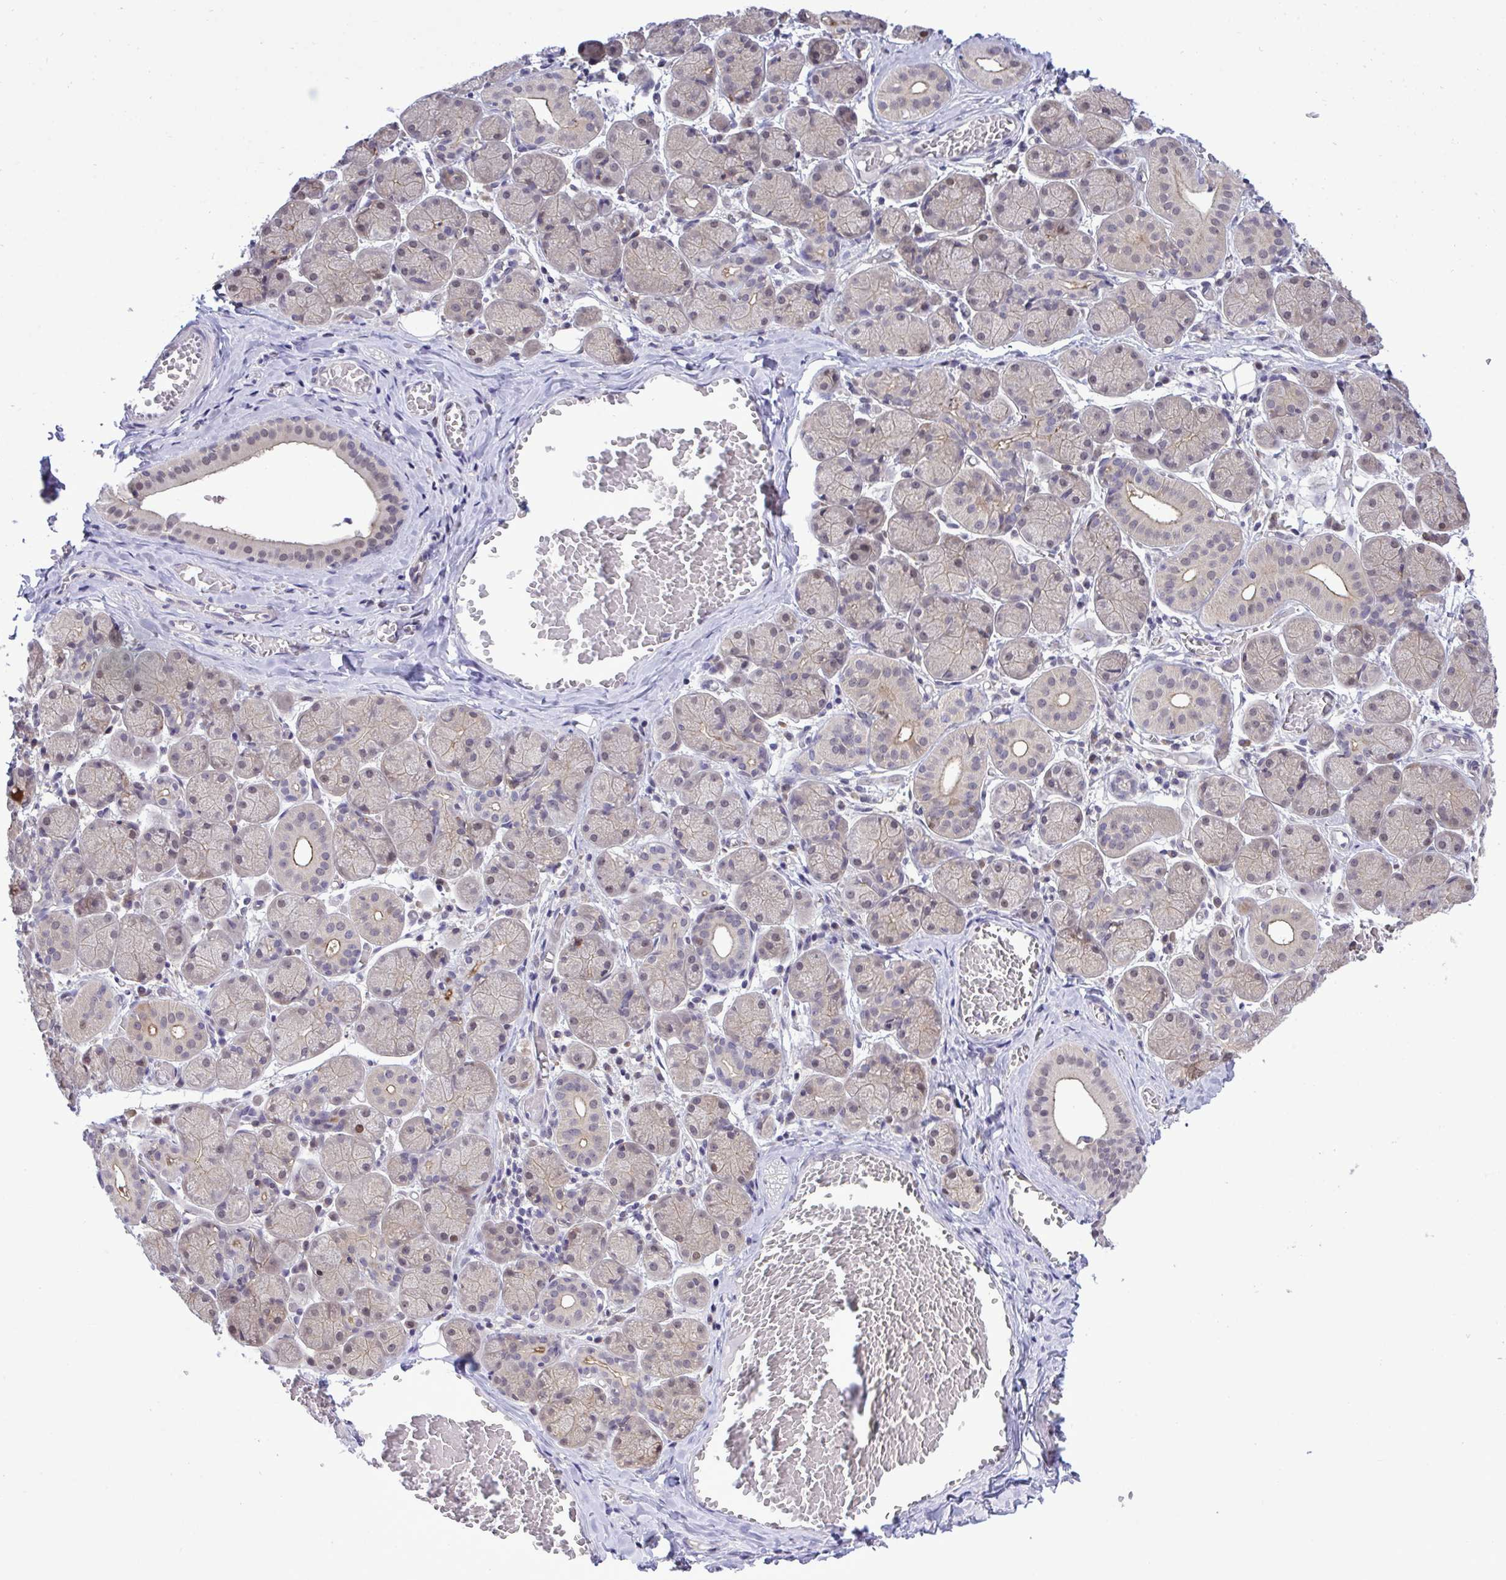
{"staining": {"intensity": "weak", "quantity": "<25%", "location": "cytoplasmic/membranous,nuclear"}, "tissue": "salivary gland", "cell_type": "Glandular cells", "image_type": "normal", "snomed": [{"axis": "morphology", "description": "Normal tissue, NOS"}, {"axis": "topography", "description": "Salivary gland"}], "caption": "This histopathology image is of normal salivary gland stained with immunohistochemistry (IHC) to label a protein in brown with the nuclei are counter-stained blue. There is no positivity in glandular cells. (Brightfield microscopy of DAB (3,3'-diaminobenzidine) immunohistochemistry (IHC) at high magnification).", "gene": "ZNF444", "patient": {"sex": "female", "age": 24}}